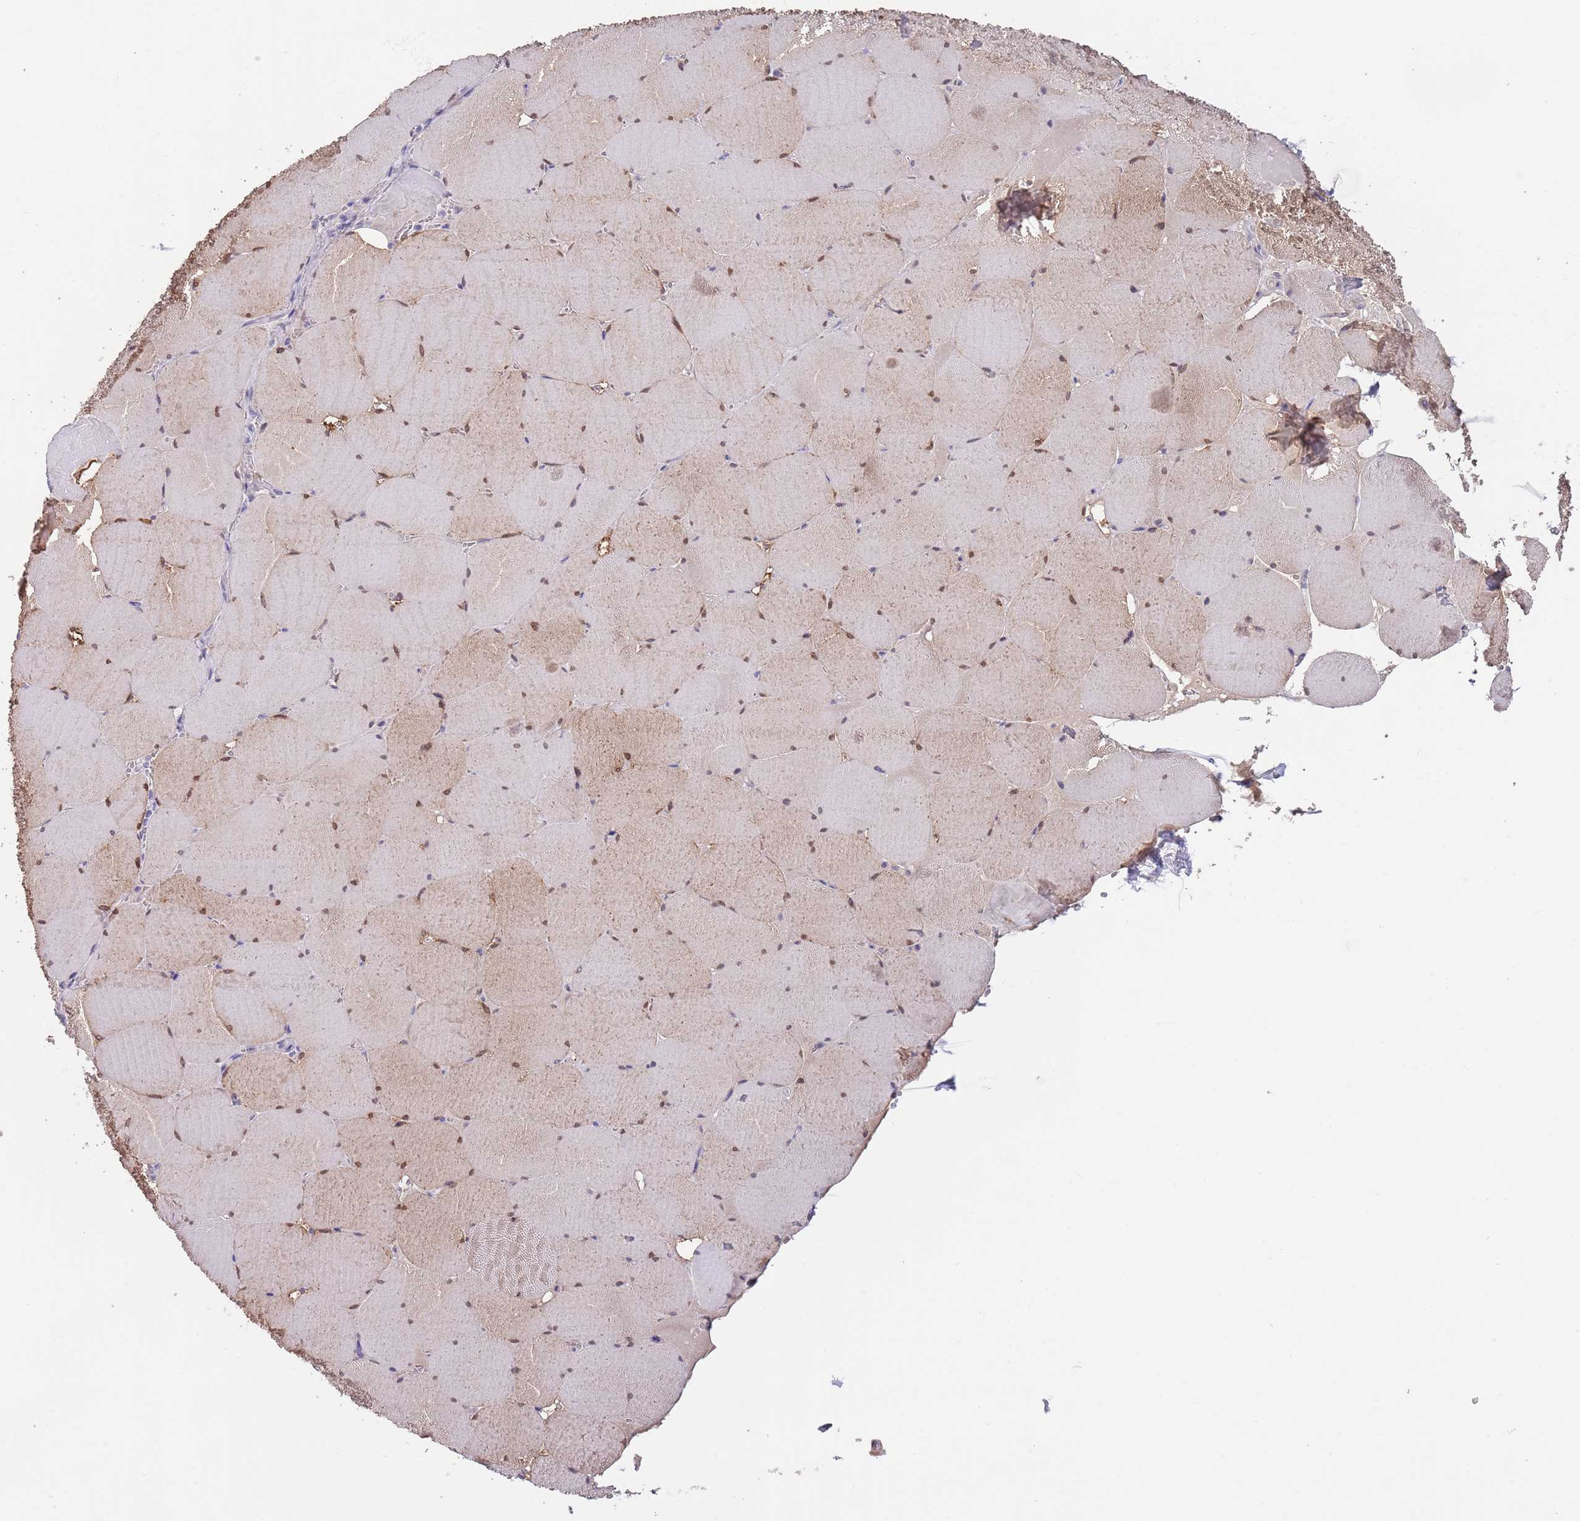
{"staining": {"intensity": "moderate", "quantity": "25%-75%", "location": "cytoplasmic/membranous,nuclear"}, "tissue": "skeletal muscle", "cell_type": "Myocytes", "image_type": "normal", "snomed": [{"axis": "morphology", "description": "Normal tissue, NOS"}, {"axis": "topography", "description": "Skeletal muscle"}, {"axis": "topography", "description": "Head-Neck"}], "caption": "Skeletal muscle stained with immunohistochemistry (IHC) reveals moderate cytoplasmic/membranous,nuclear positivity in about 25%-75% of myocytes.", "gene": "RNF169", "patient": {"sex": "male", "age": 66}}